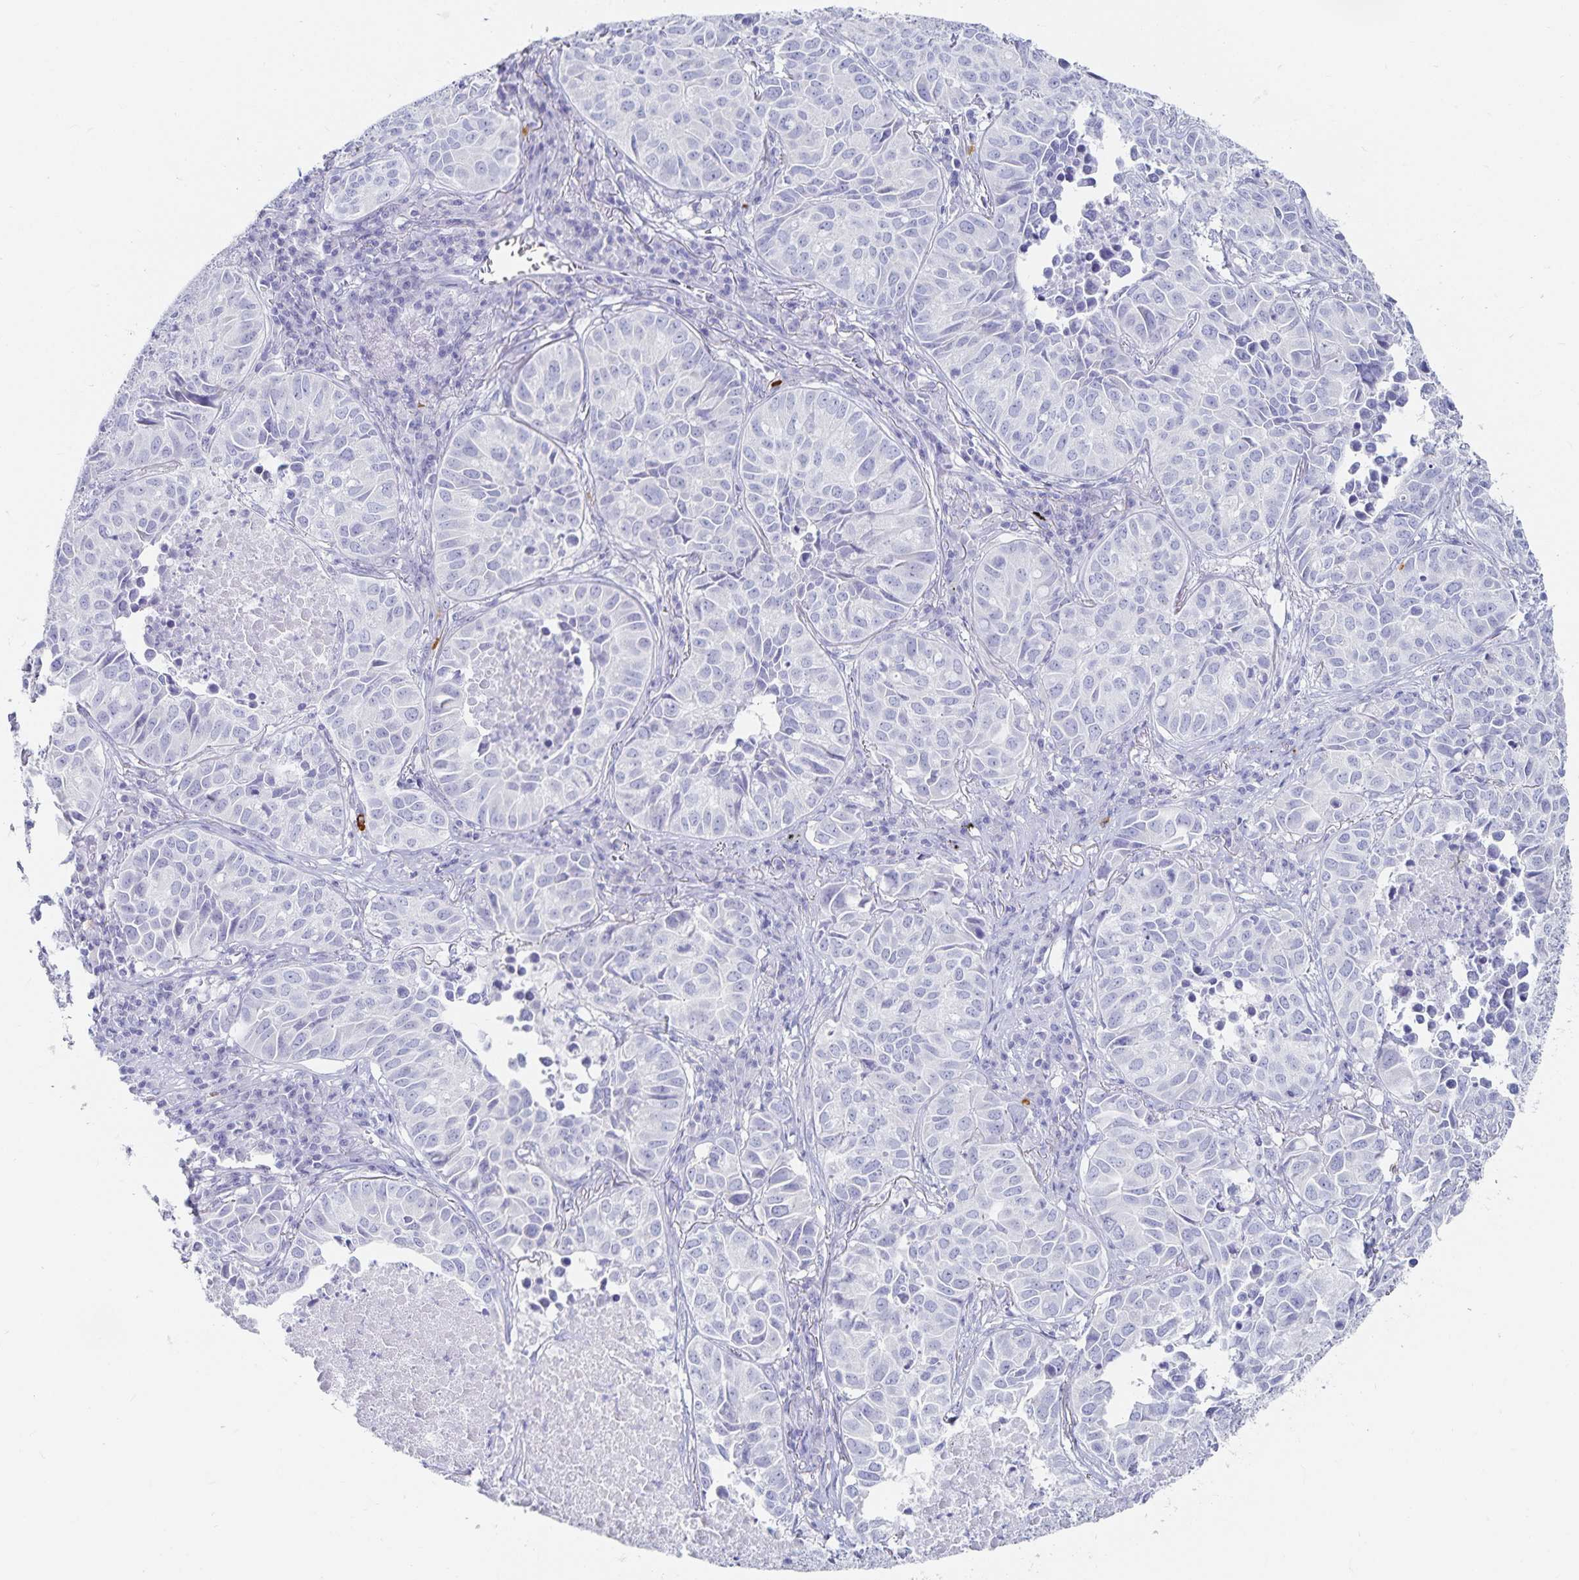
{"staining": {"intensity": "negative", "quantity": "none", "location": "none"}, "tissue": "lung cancer", "cell_type": "Tumor cells", "image_type": "cancer", "snomed": [{"axis": "morphology", "description": "Adenocarcinoma, NOS"}, {"axis": "topography", "description": "Lung"}], "caption": "An immunohistochemistry (IHC) micrograph of lung cancer (adenocarcinoma) is shown. There is no staining in tumor cells of lung cancer (adenocarcinoma).", "gene": "TNIP1", "patient": {"sex": "female", "age": 50}}